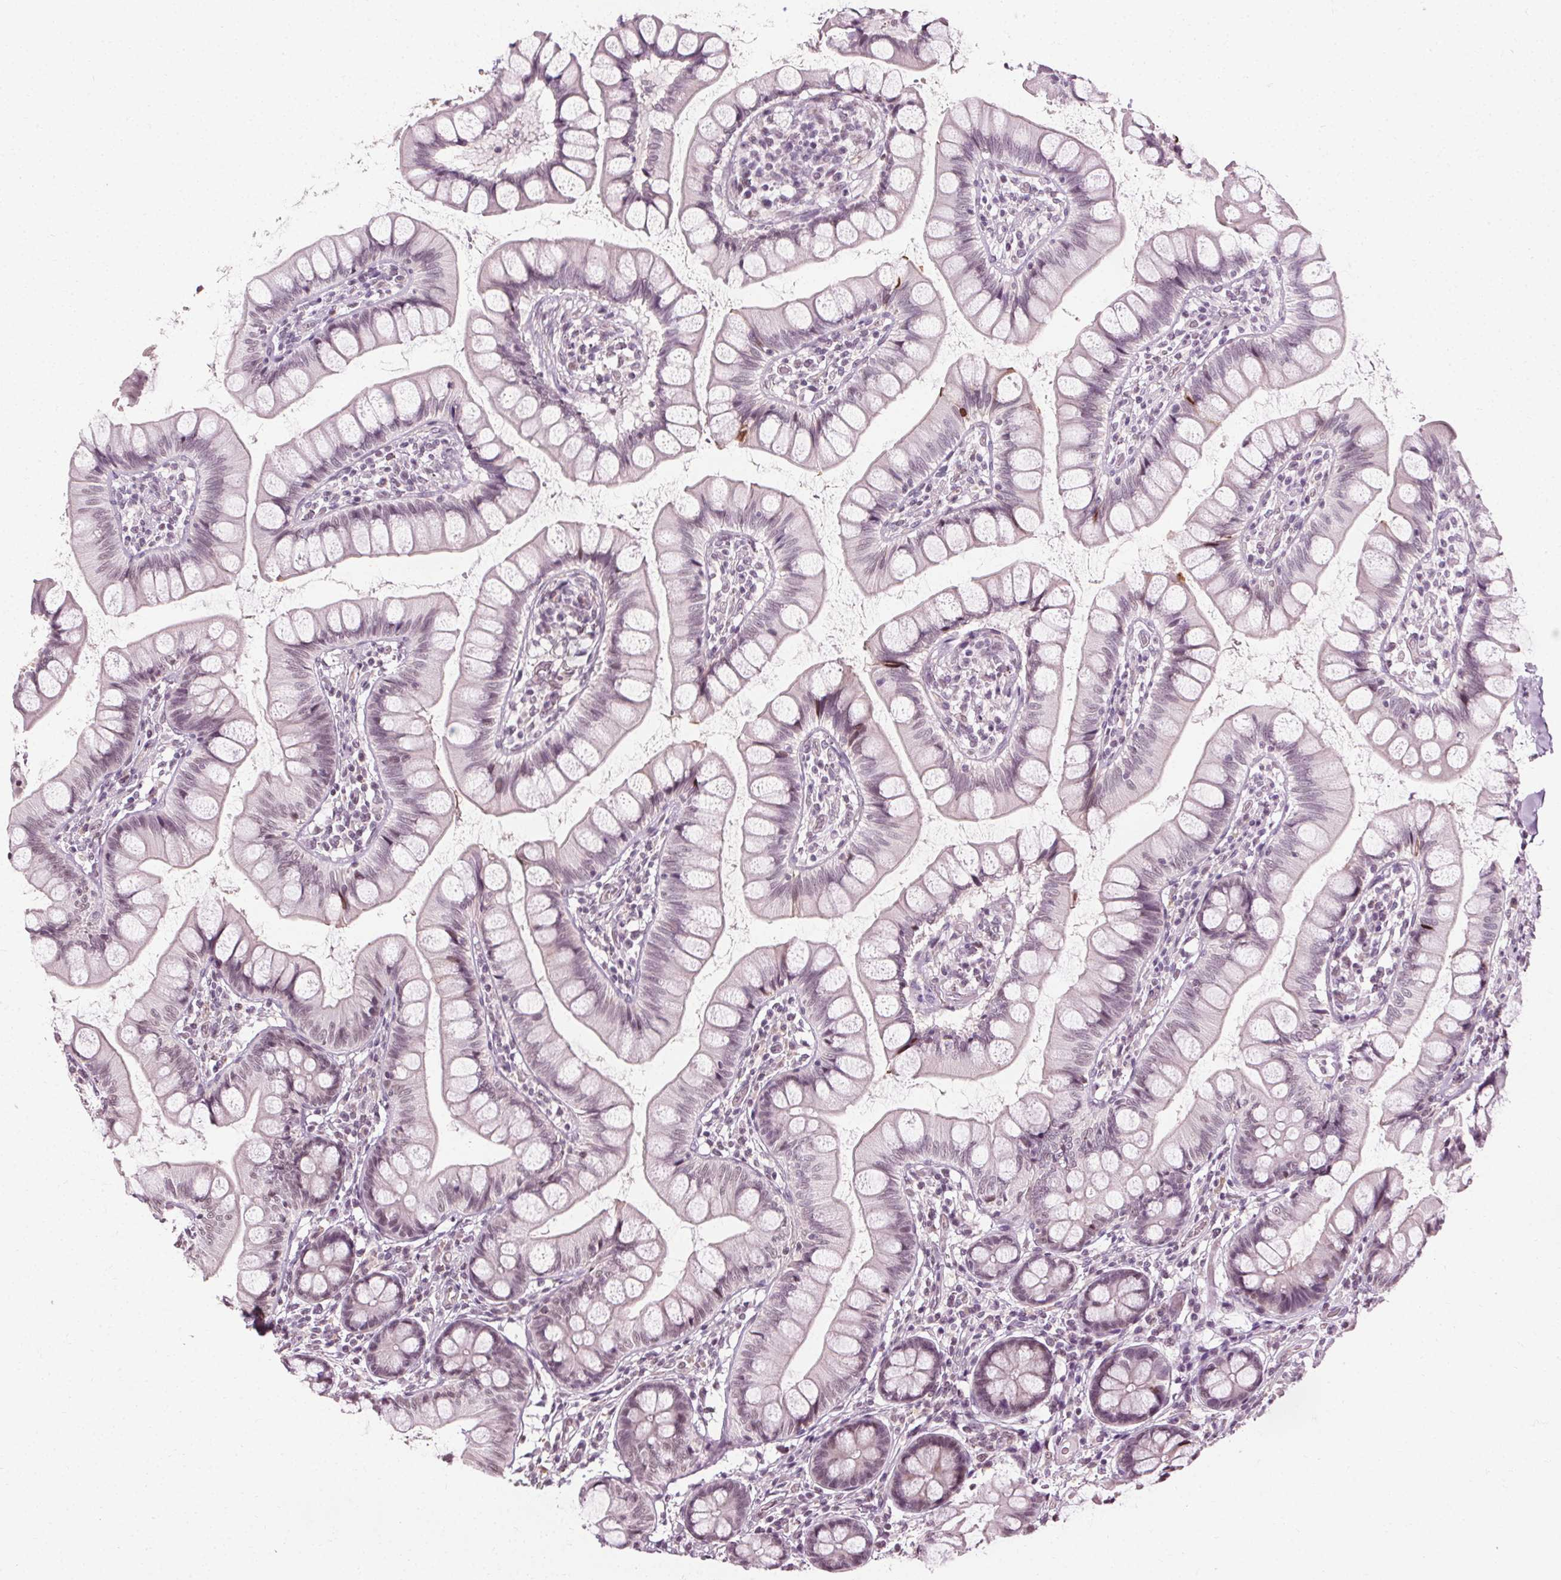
{"staining": {"intensity": "weak", "quantity": "25%-75%", "location": "cytoplasmic/membranous,nuclear"}, "tissue": "small intestine", "cell_type": "Glandular cells", "image_type": "normal", "snomed": [{"axis": "morphology", "description": "Normal tissue, NOS"}, {"axis": "topography", "description": "Small intestine"}], "caption": "Immunohistochemistry of unremarkable small intestine exhibits low levels of weak cytoplasmic/membranous,nuclear staining in approximately 25%-75% of glandular cells.", "gene": "CEBPA", "patient": {"sex": "male", "age": 70}}